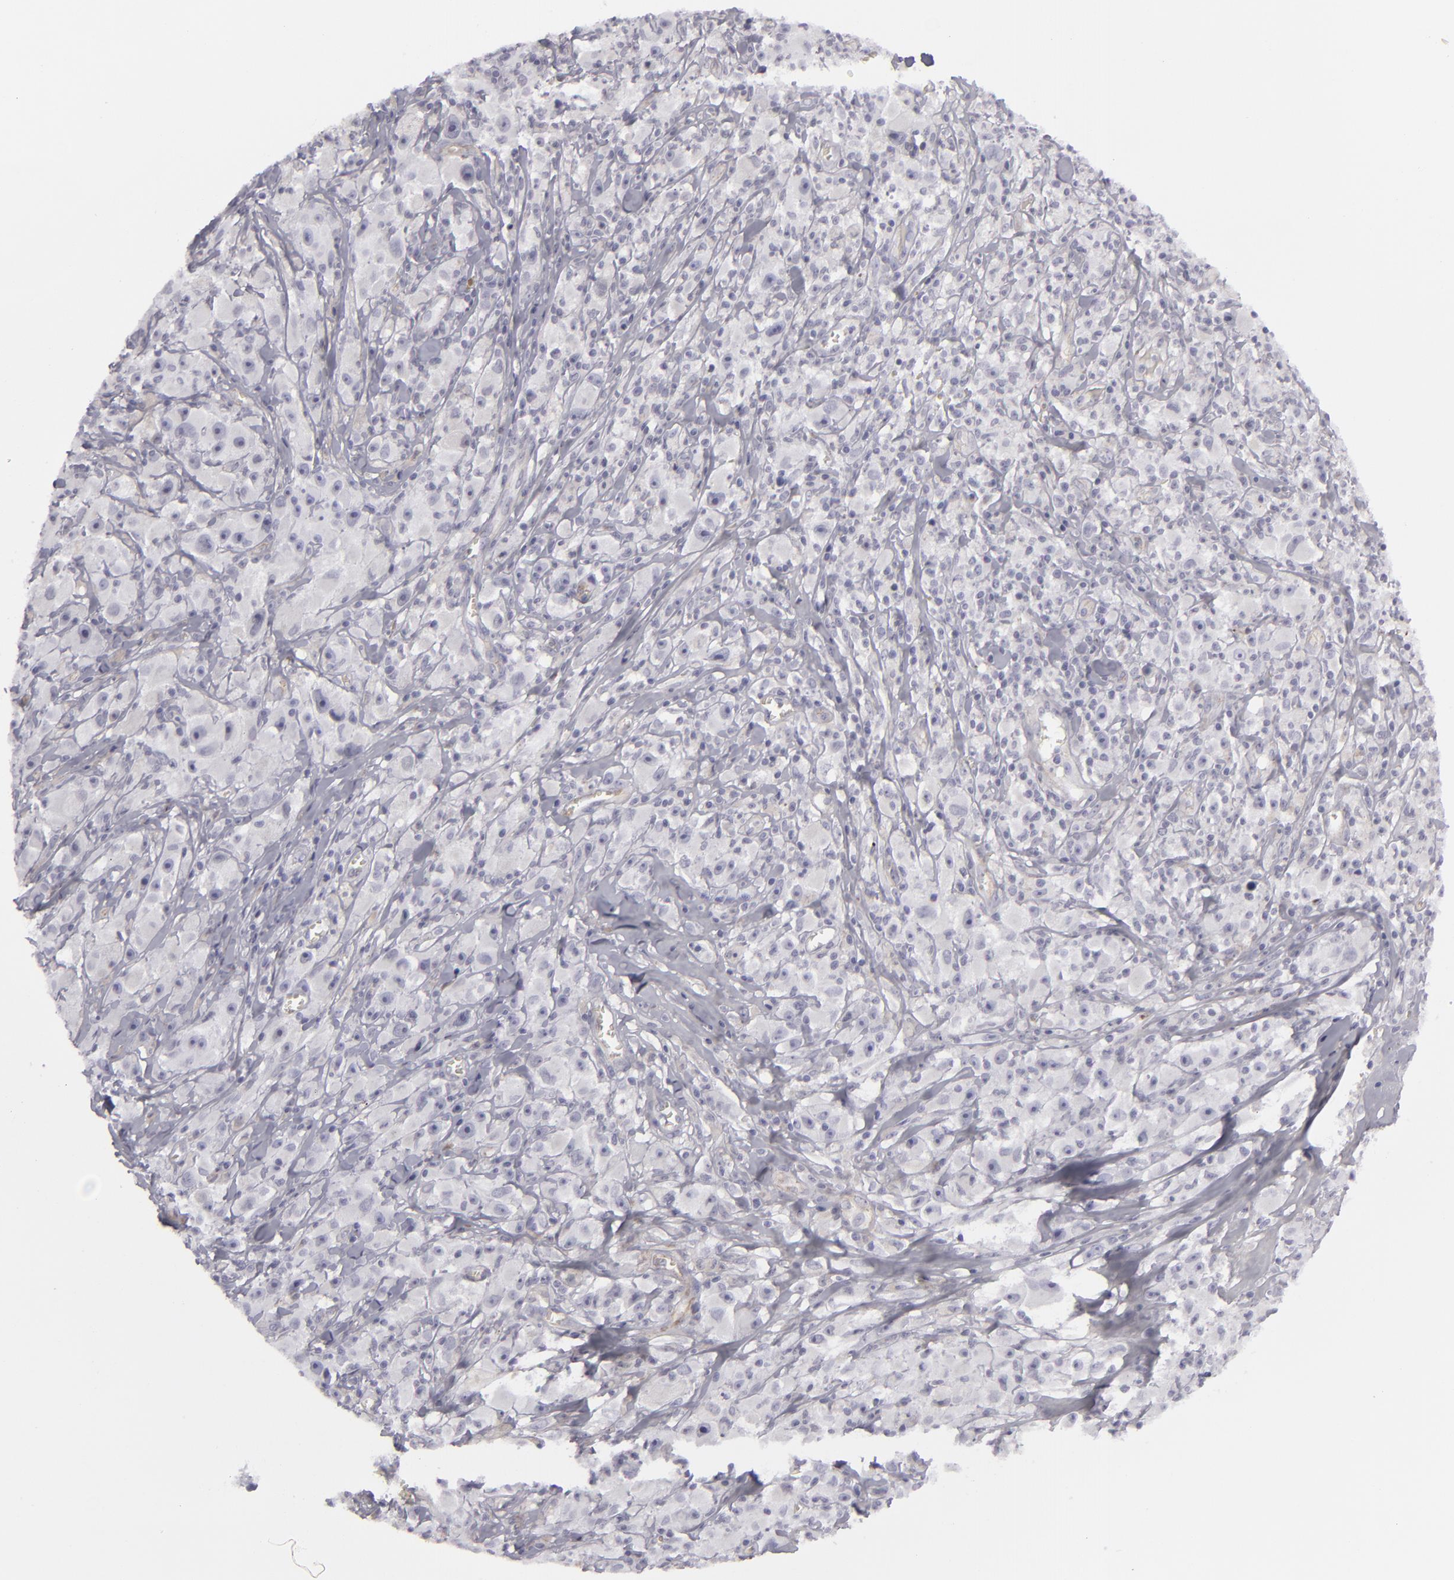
{"staining": {"intensity": "negative", "quantity": "none", "location": "none"}, "tissue": "melanoma", "cell_type": "Tumor cells", "image_type": "cancer", "snomed": [{"axis": "morphology", "description": "Malignant melanoma, NOS"}, {"axis": "topography", "description": "Skin"}], "caption": "Malignant melanoma was stained to show a protein in brown. There is no significant positivity in tumor cells.", "gene": "JUP", "patient": {"sex": "male", "age": 56}}